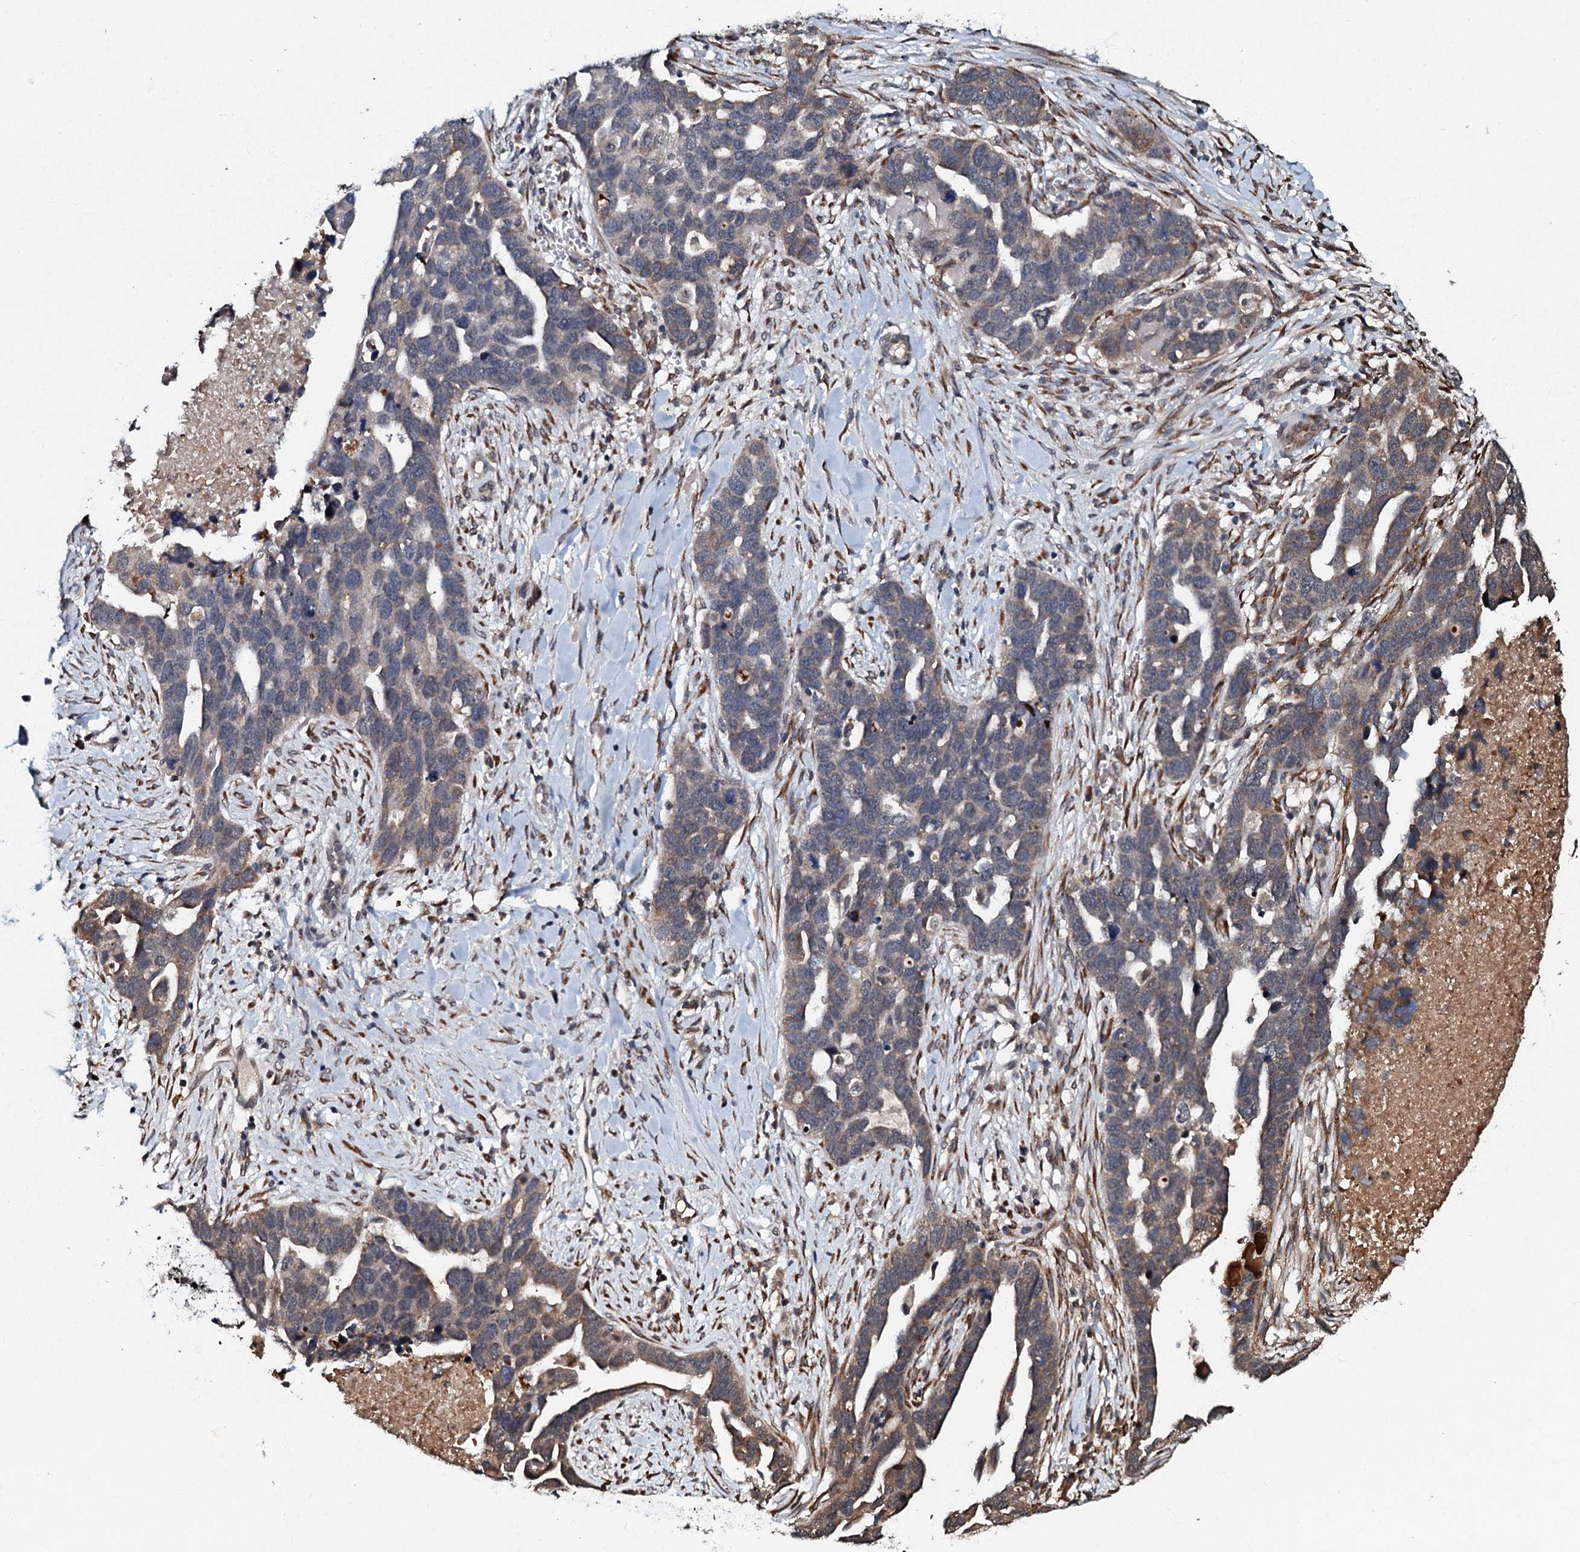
{"staining": {"intensity": "moderate", "quantity": "<25%", "location": "cytoplasmic/membranous"}, "tissue": "ovarian cancer", "cell_type": "Tumor cells", "image_type": "cancer", "snomed": [{"axis": "morphology", "description": "Cystadenocarcinoma, serous, NOS"}, {"axis": "topography", "description": "Ovary"}], "caption": "There is low levels of moderate cytoplasmic/membranous positivity in tumor cells of serous cystadenocarcinoma (ovarian), as demonstrated by immunohistochemical staining (brown color).", "gene": "C18orf32", "patient": {"sex": "female", "age": 54}}